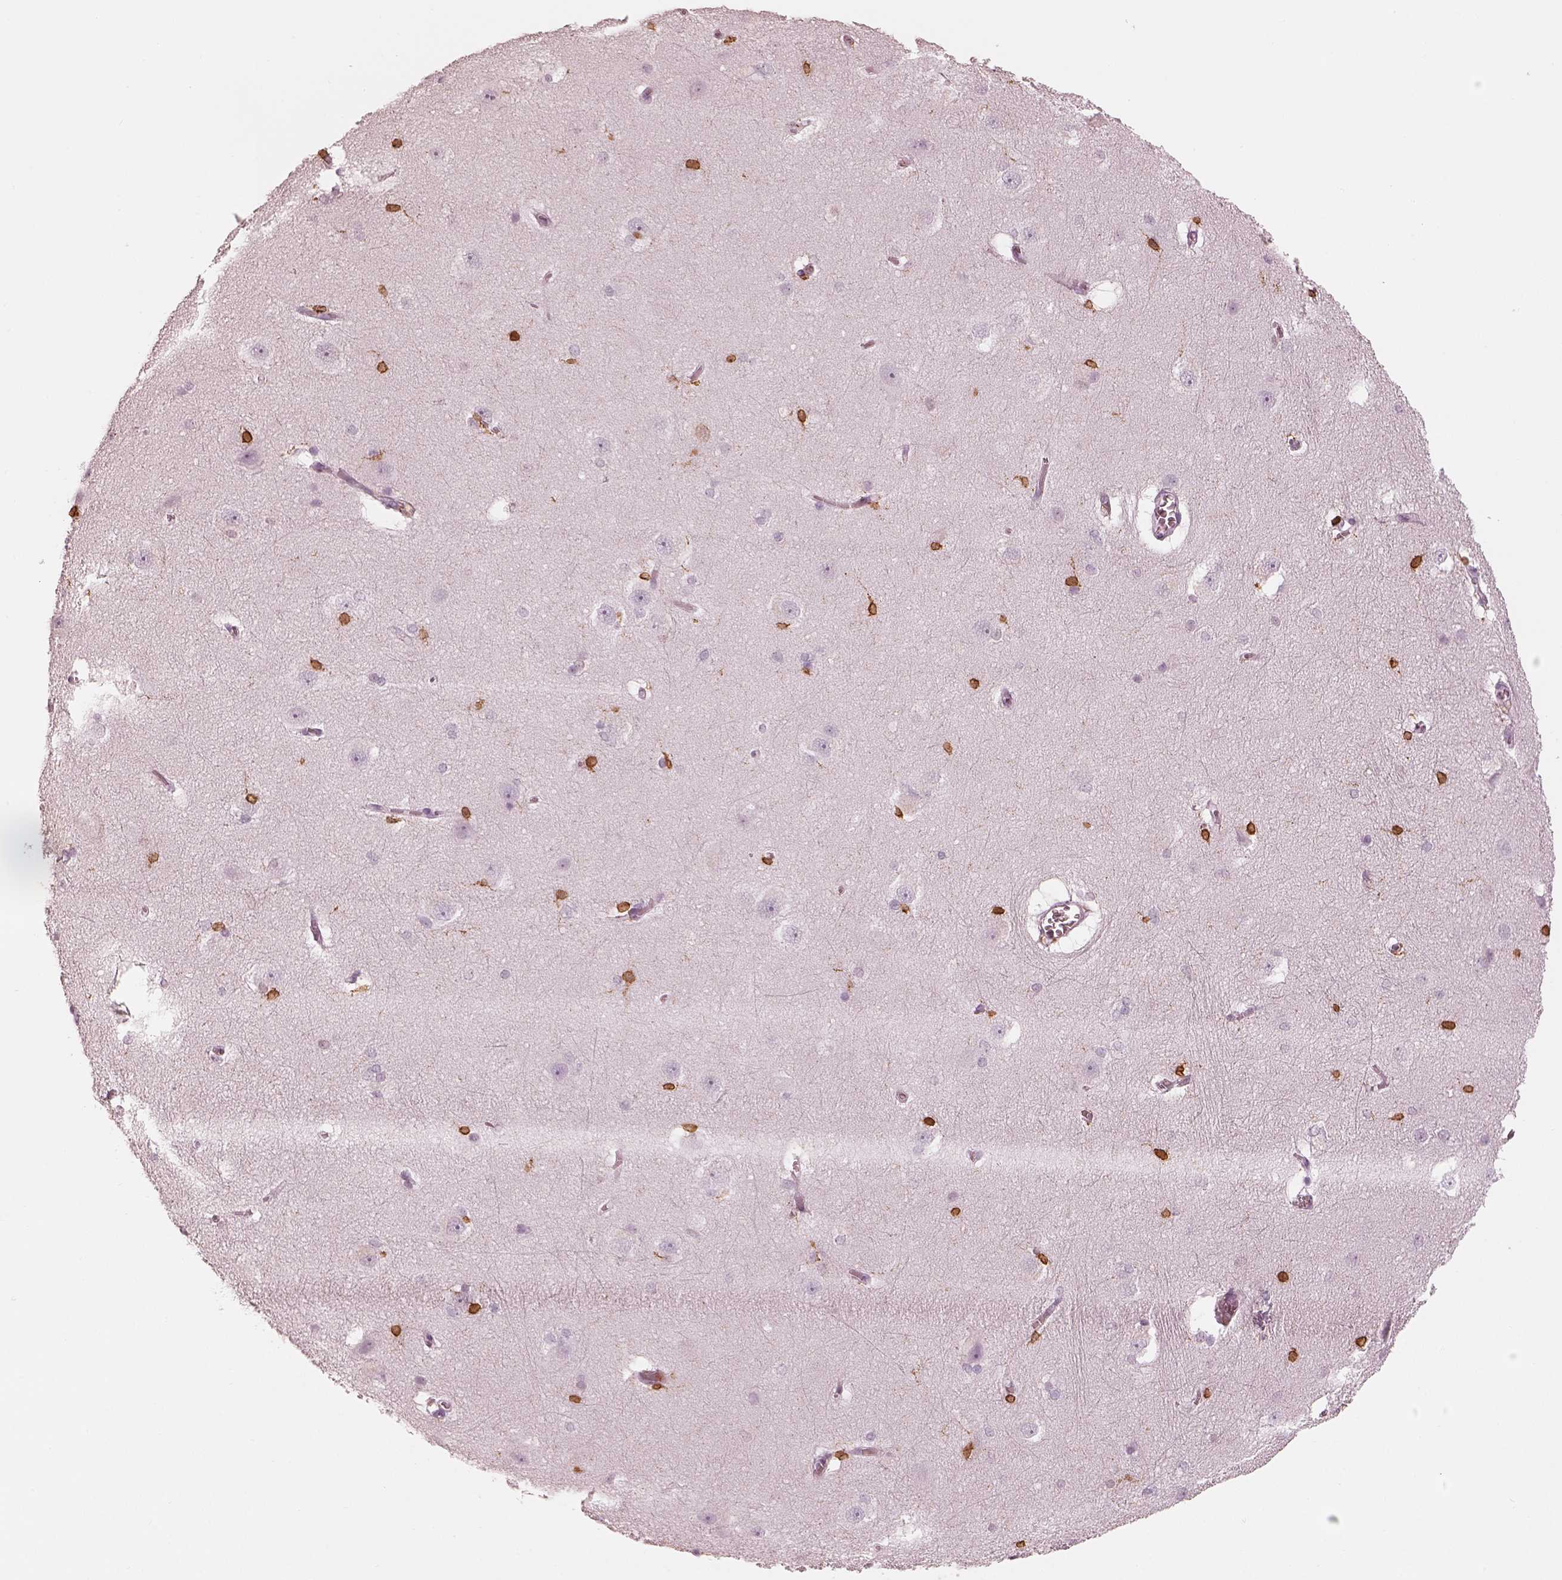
{"staining": {"intensity": "strong", "quantity": "25%-75%", "location": "cytoplasmic/membranous,nuclear"}, "tissue": "hippocampus", "cell_type": "Glial cells", "image_type": "normal", "snomed": [{"axis": "morphology", "description": "Normal tissue, NOS"}, {"axis": "topography", "description": "Cerebral cortex"}, {"axis": "topography", "description": "Hippocampus"}], "caption": "Protein staining exhibits strong cytoplasmic/membranous,nuclear positivity in about 25%-75% of glial cells in normal hippocampus.", "gene": "ALOX5", "patient": {"sex": "female", "age": 19}}